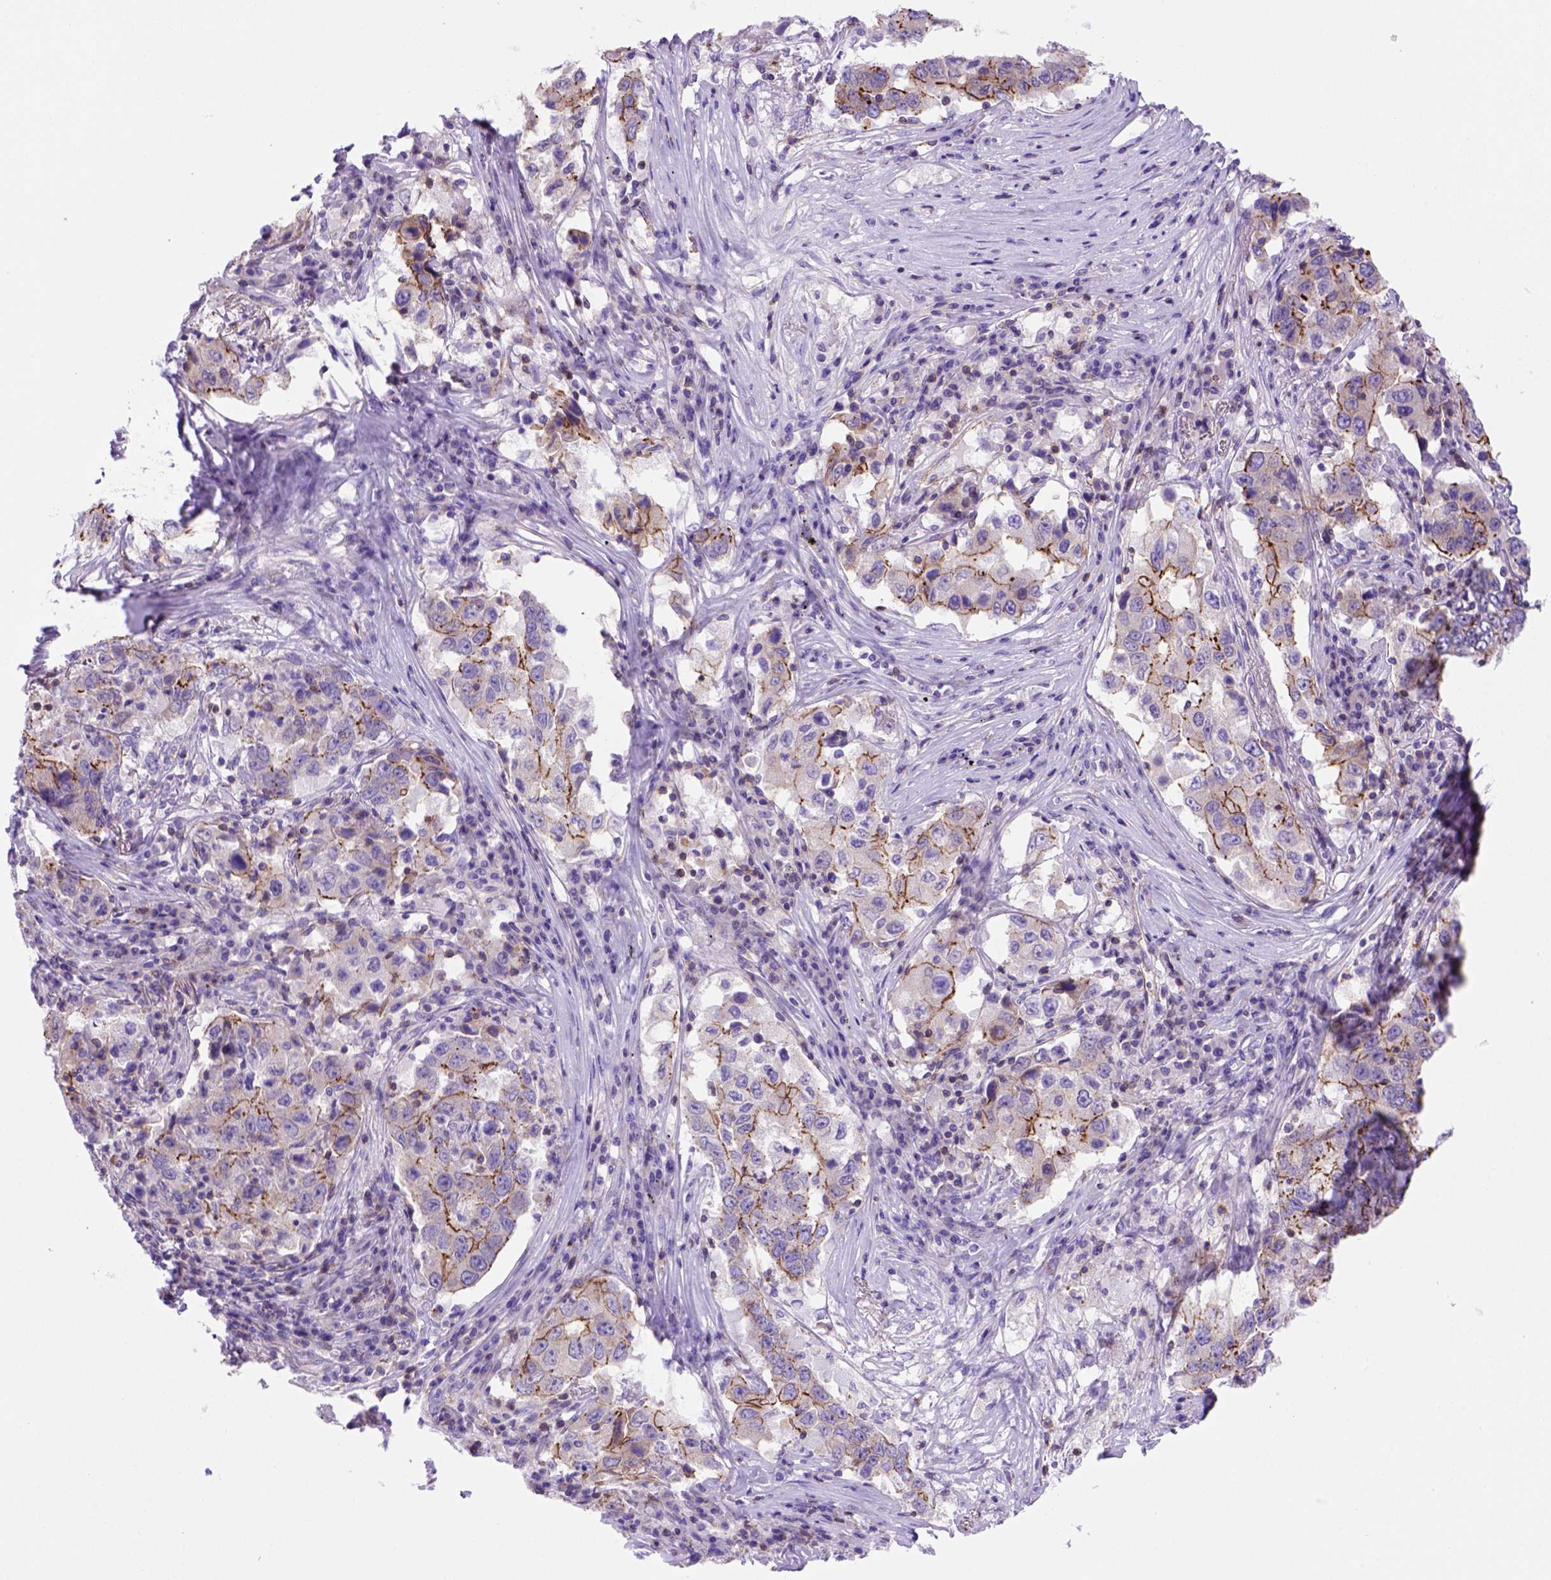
{"staining": {"intensity": "strong", "quantity": ">75%", "location": "cytoplasmic/membranous"}, "tissue": "lung cancer", "cell_type": "Tumor cells", "image_type": "cancer", "snomed": [{"axis": "morphology", "description": "Adenocarcinoma, NOS"}, {"axis": "topography", "description": "Lung"}], "caption": "A brown stain labels strong cytoplasmic/membranous positivity of a protein in lung cancer tumor cells.", "gene": "PEX12", "patient": {"sex": "male", "age": 73}}